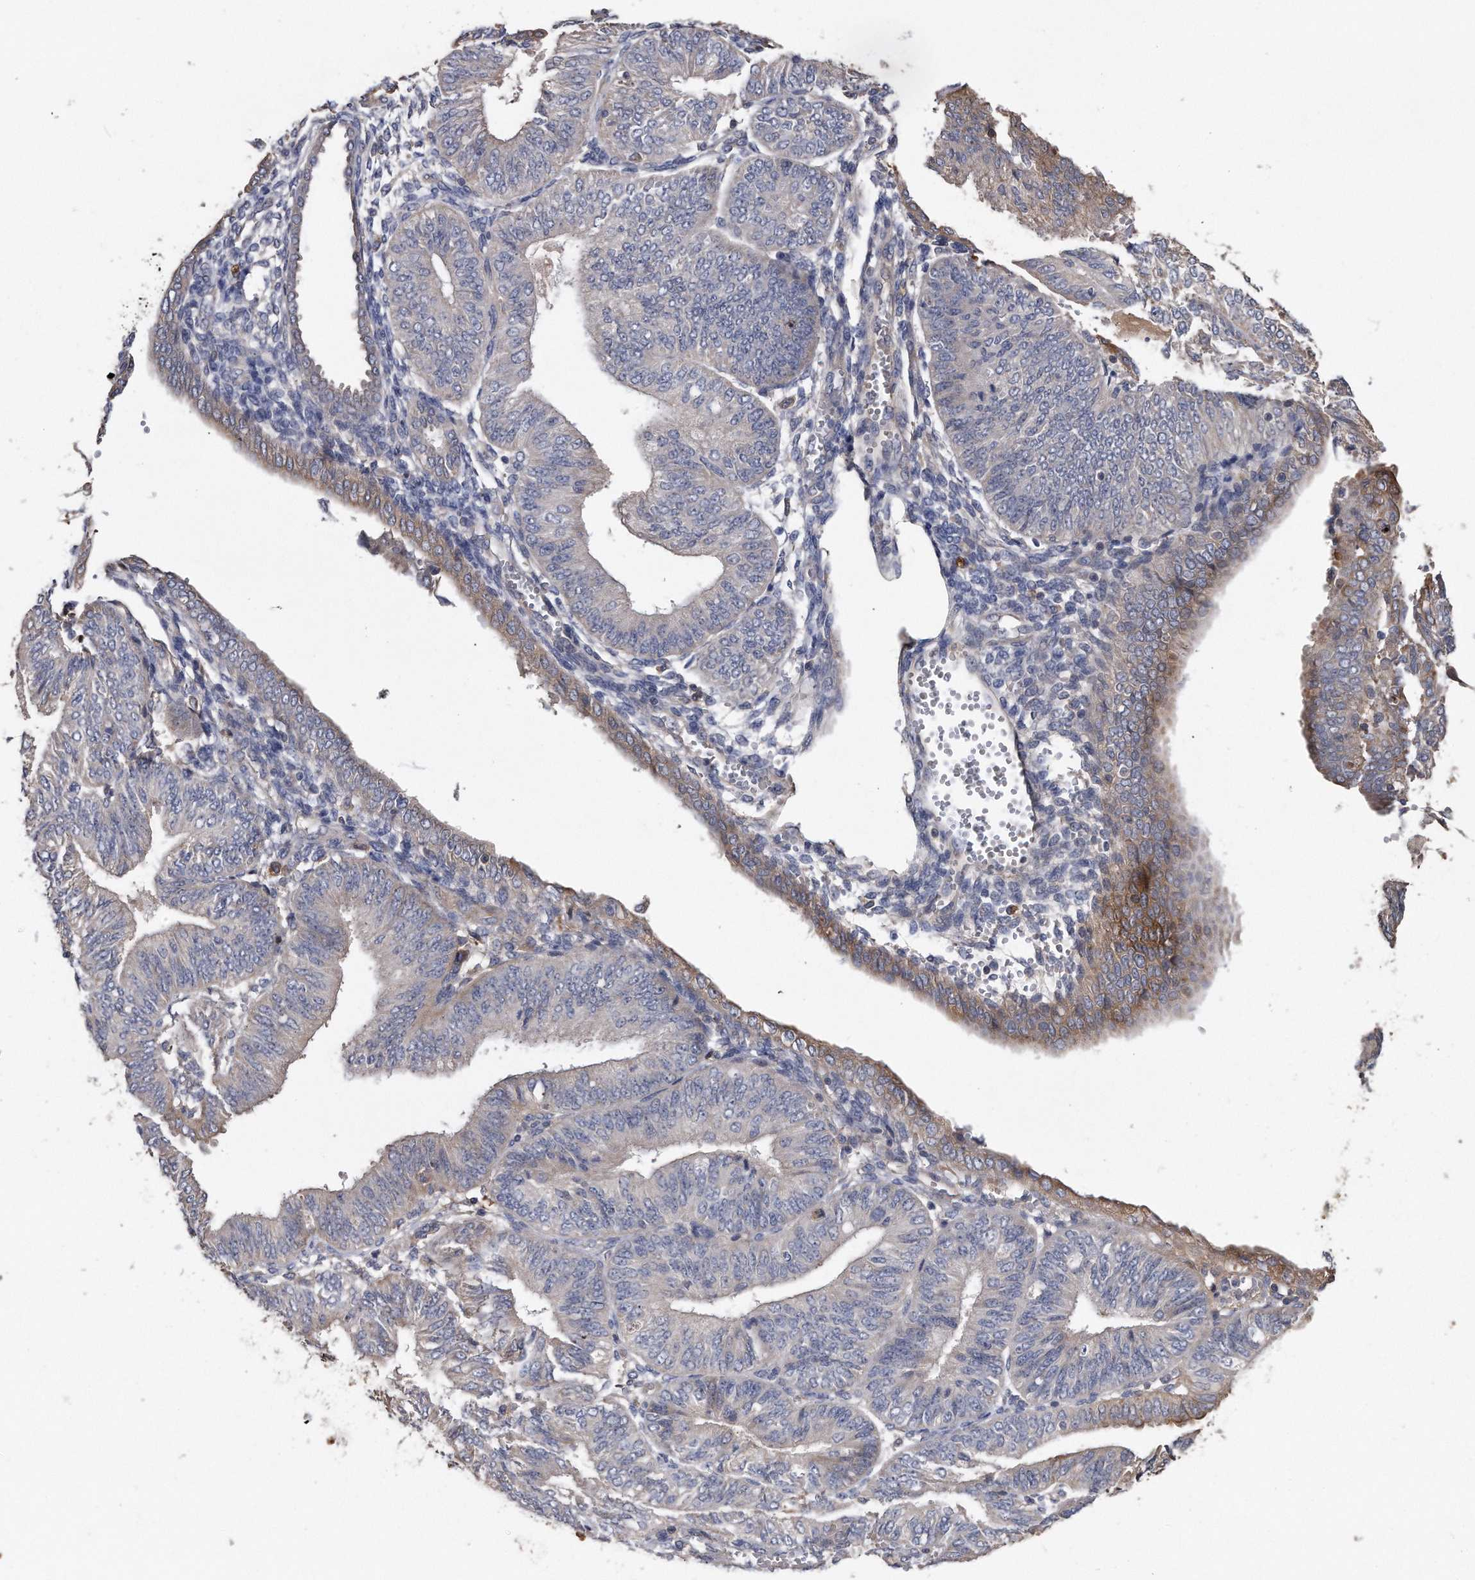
{"staining": {"intensity": "moderate", "quantity": "<25%", "location": "cytoplasmic/membranous"}, "tissue": "endometrial cancer", "cell_type": "Tumor cells", "image_type": "cancer", "snomed": [{"axis": "morphology", "description": "Adenocarcinoma, NOS"}, {"axis": "topography", "description": "Endometrium"}], "caption": "A histopathology image of adenocarcinoma (endometrial) stained for a protein shows moderate cytoplasmic/membranous brown staining in tumor cells.", "gene": "KCND3", "patient": {"sex": "female", "age": 58}}